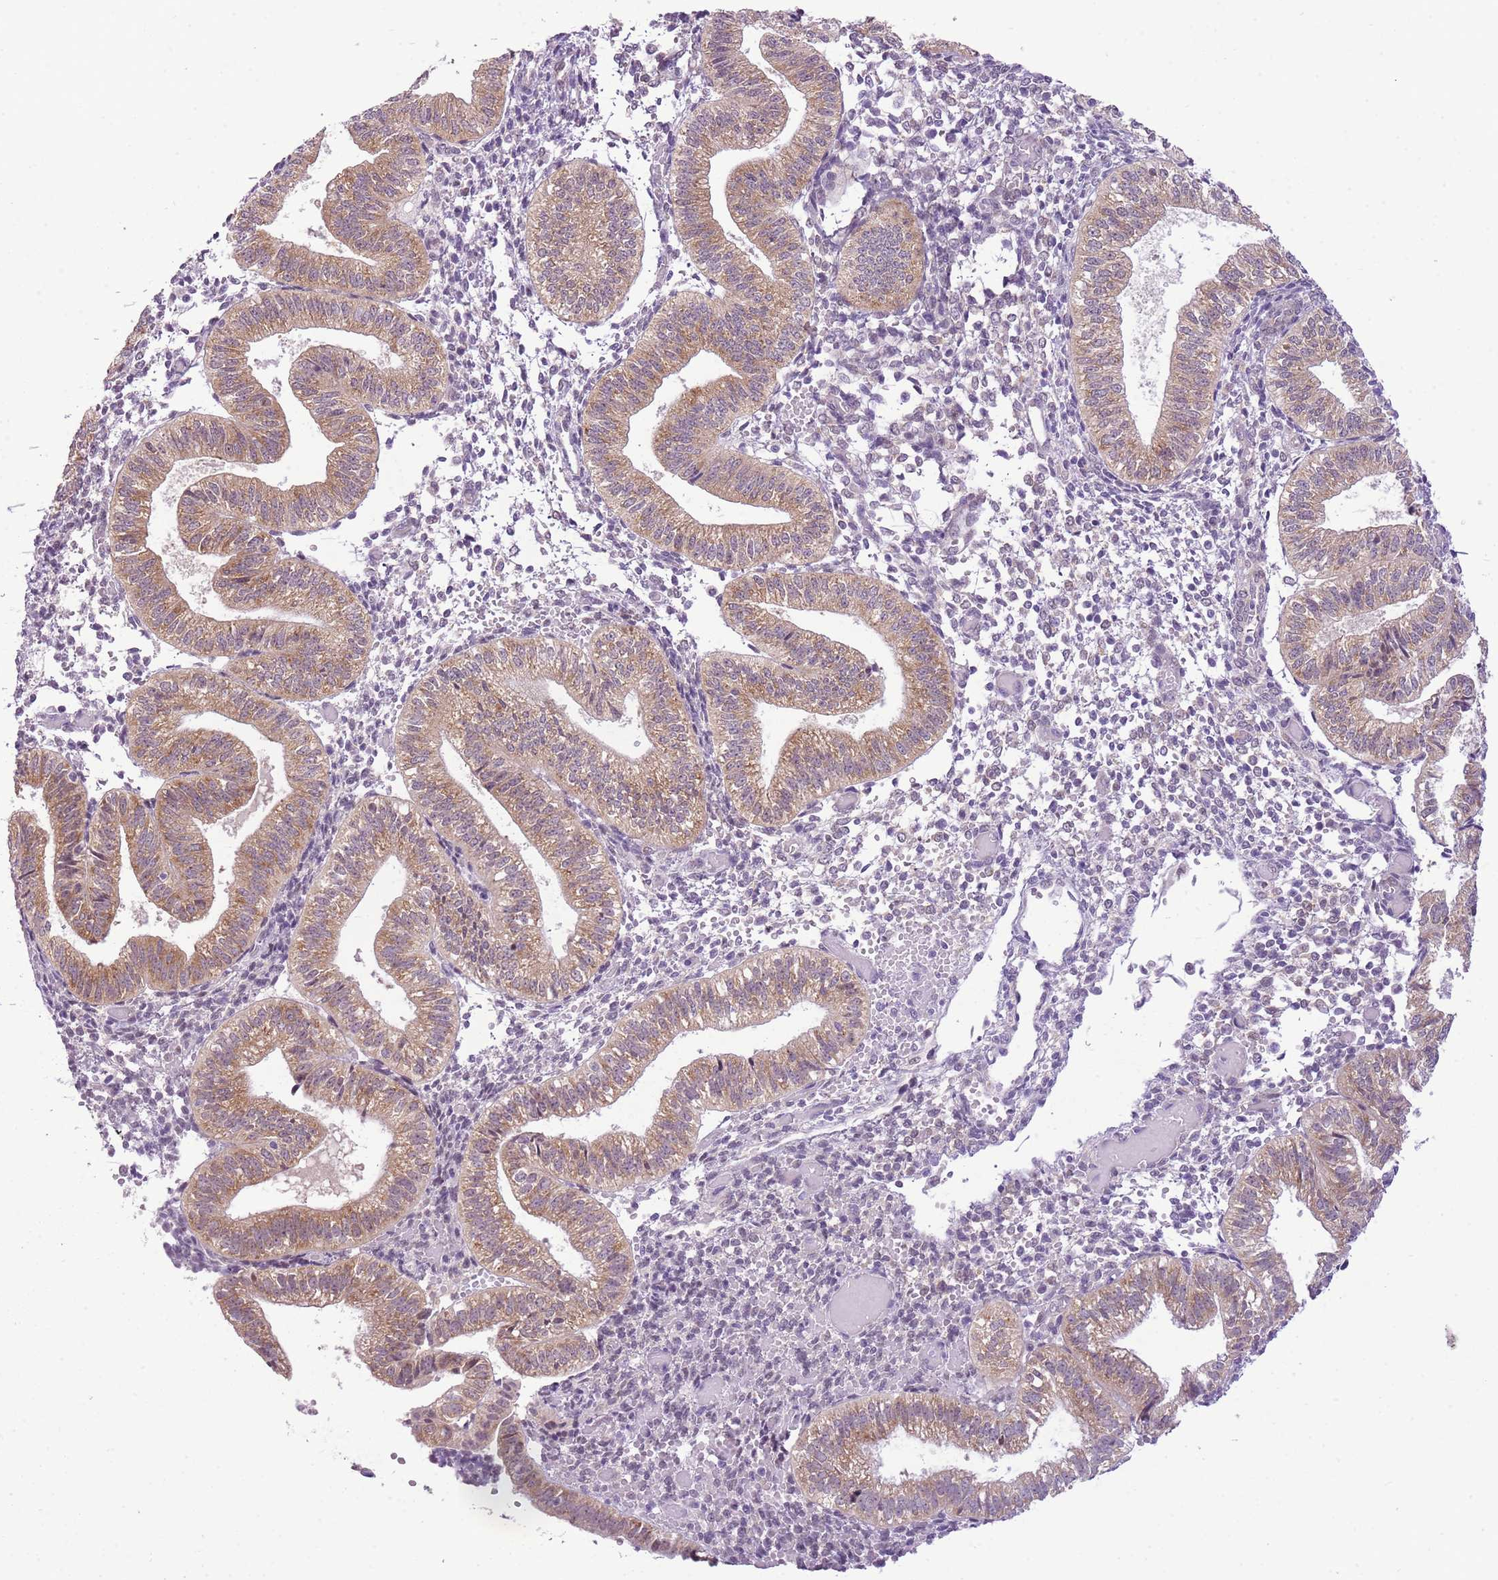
{"staining": {"intensity": "negative", "quantity": "none", "location": "none"}, "tissue": "endometrium", "cell_type": "Cells in endometrial stroma", "image_type": "normal", "snomed": [{"axis": "morphology", "description": "Normal tissue, NOS"}, {"axis": "topography", "description": "Endometrium"}], "caption": "The histopathology image displays no staining of cells in endometrial stroma in normal endometrium.", "gene": "FAM120C", "patient": {"sex": "female", "age": 34}}